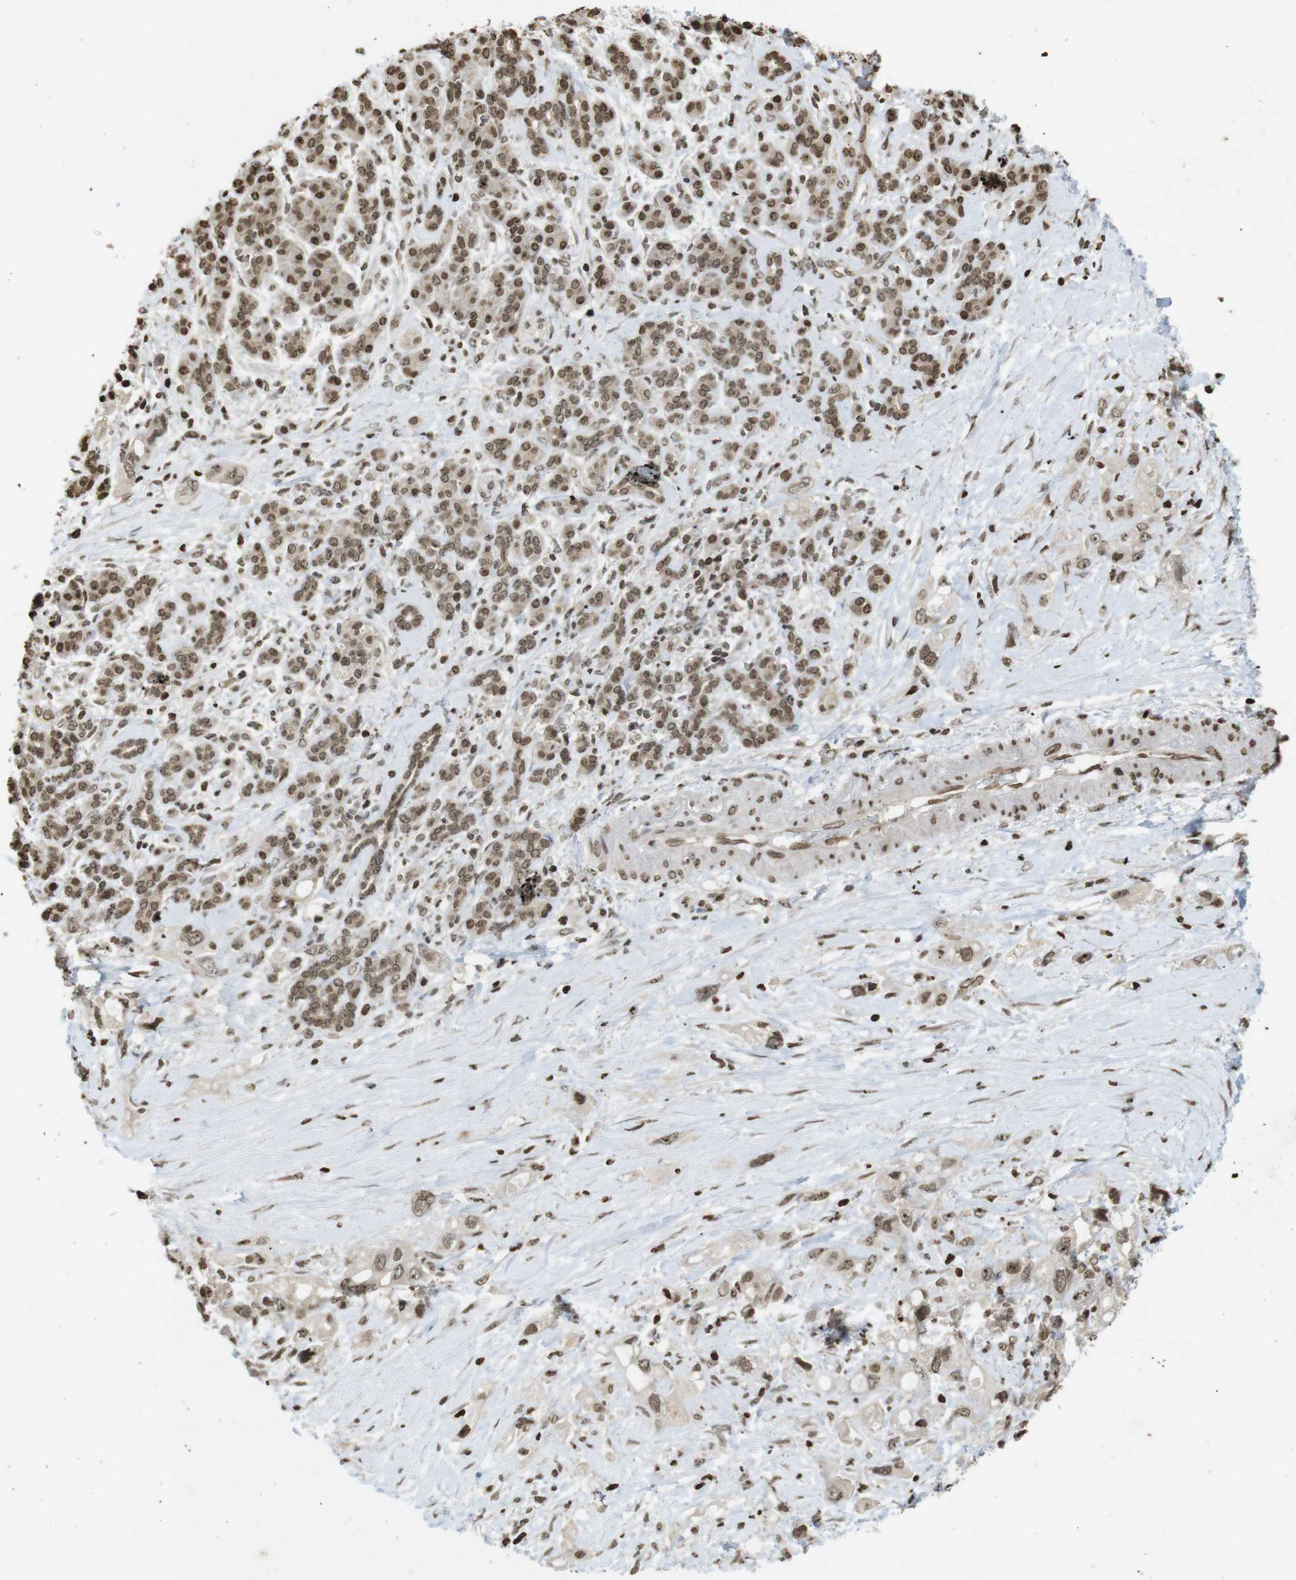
{"staining": {"intensity": "moderate", "quantity": ">75%", "location": "cytoplasmic/membranous,nuclear"}, "tissue": "pancreatic cancer", "cell_type": "Tumor cells", "image_type": "cancer", "snomed": [{"axis": "morphology", "description": "Adenocarcinoma, NOS"}, {"axis": "topography", "description": "Pancreas"}], "caption": "Moderate cytoplasmic/membranous and nuclear staining is appreciated in about >75% of tumor cells in pancreatic cancer (adenocarcinoma).", "gene": "FOXA3", "patient": {"sex": "female", "age": 56}}